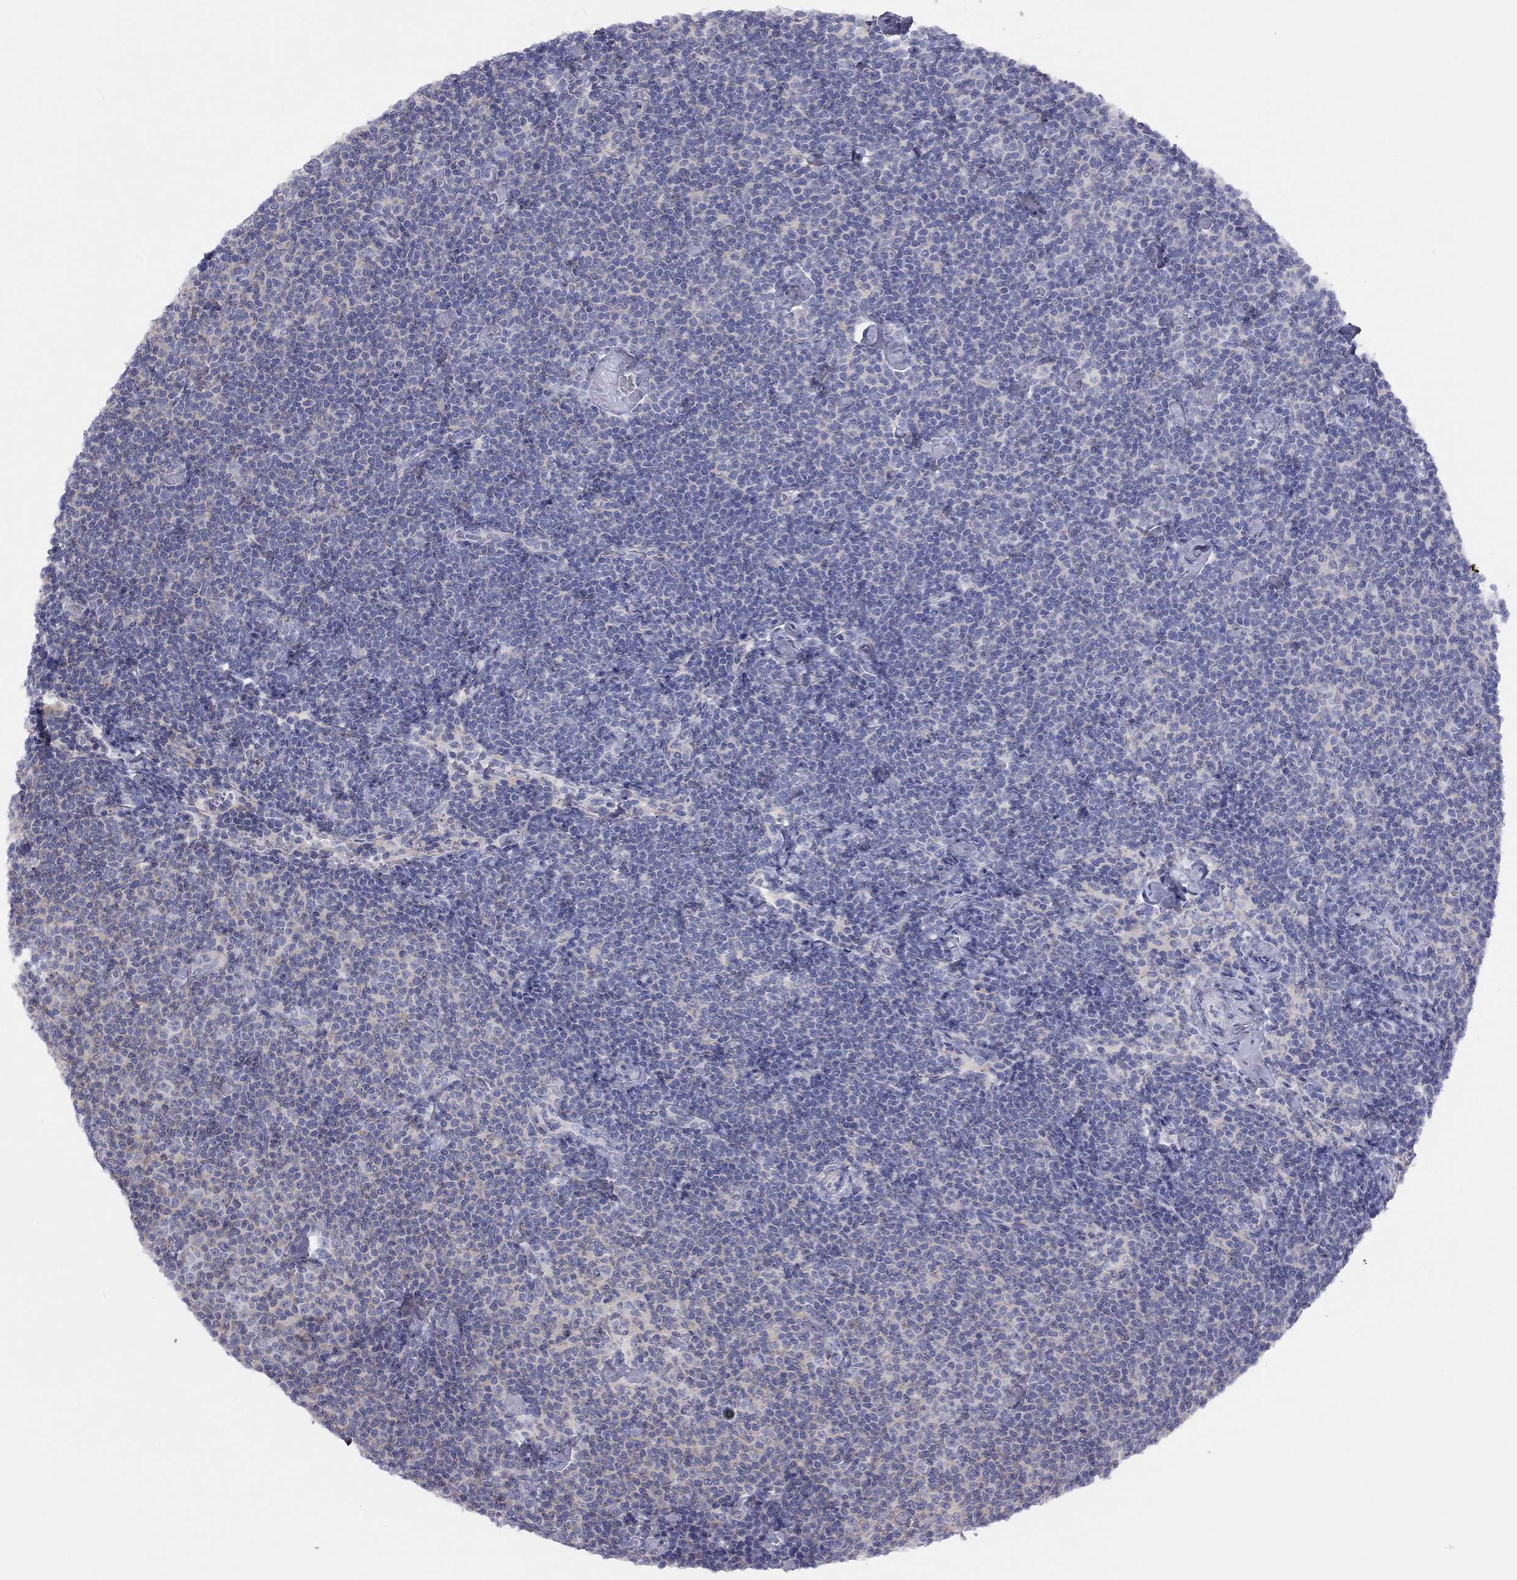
{"staining": {"intensity": "negative", "quantity": "none", "location": "none"}, "tissue": "lymphoma", "cell_type": "Tumor cells", "image_type": "cancer", "snomed": [{"axis": "morphology", "description": "Malignant lymphoma, non-Hodgkin's type, Low grade"}, {"axis": "topography", "description": "Lymph node"}], "caption": "Tumor cells are negative for brown protein staining in malignant lymphoma, non-Hodgkin's type (low-grade).", "gene": "ADCYAP1", "patient": {"sex": "male", "age": 81}}